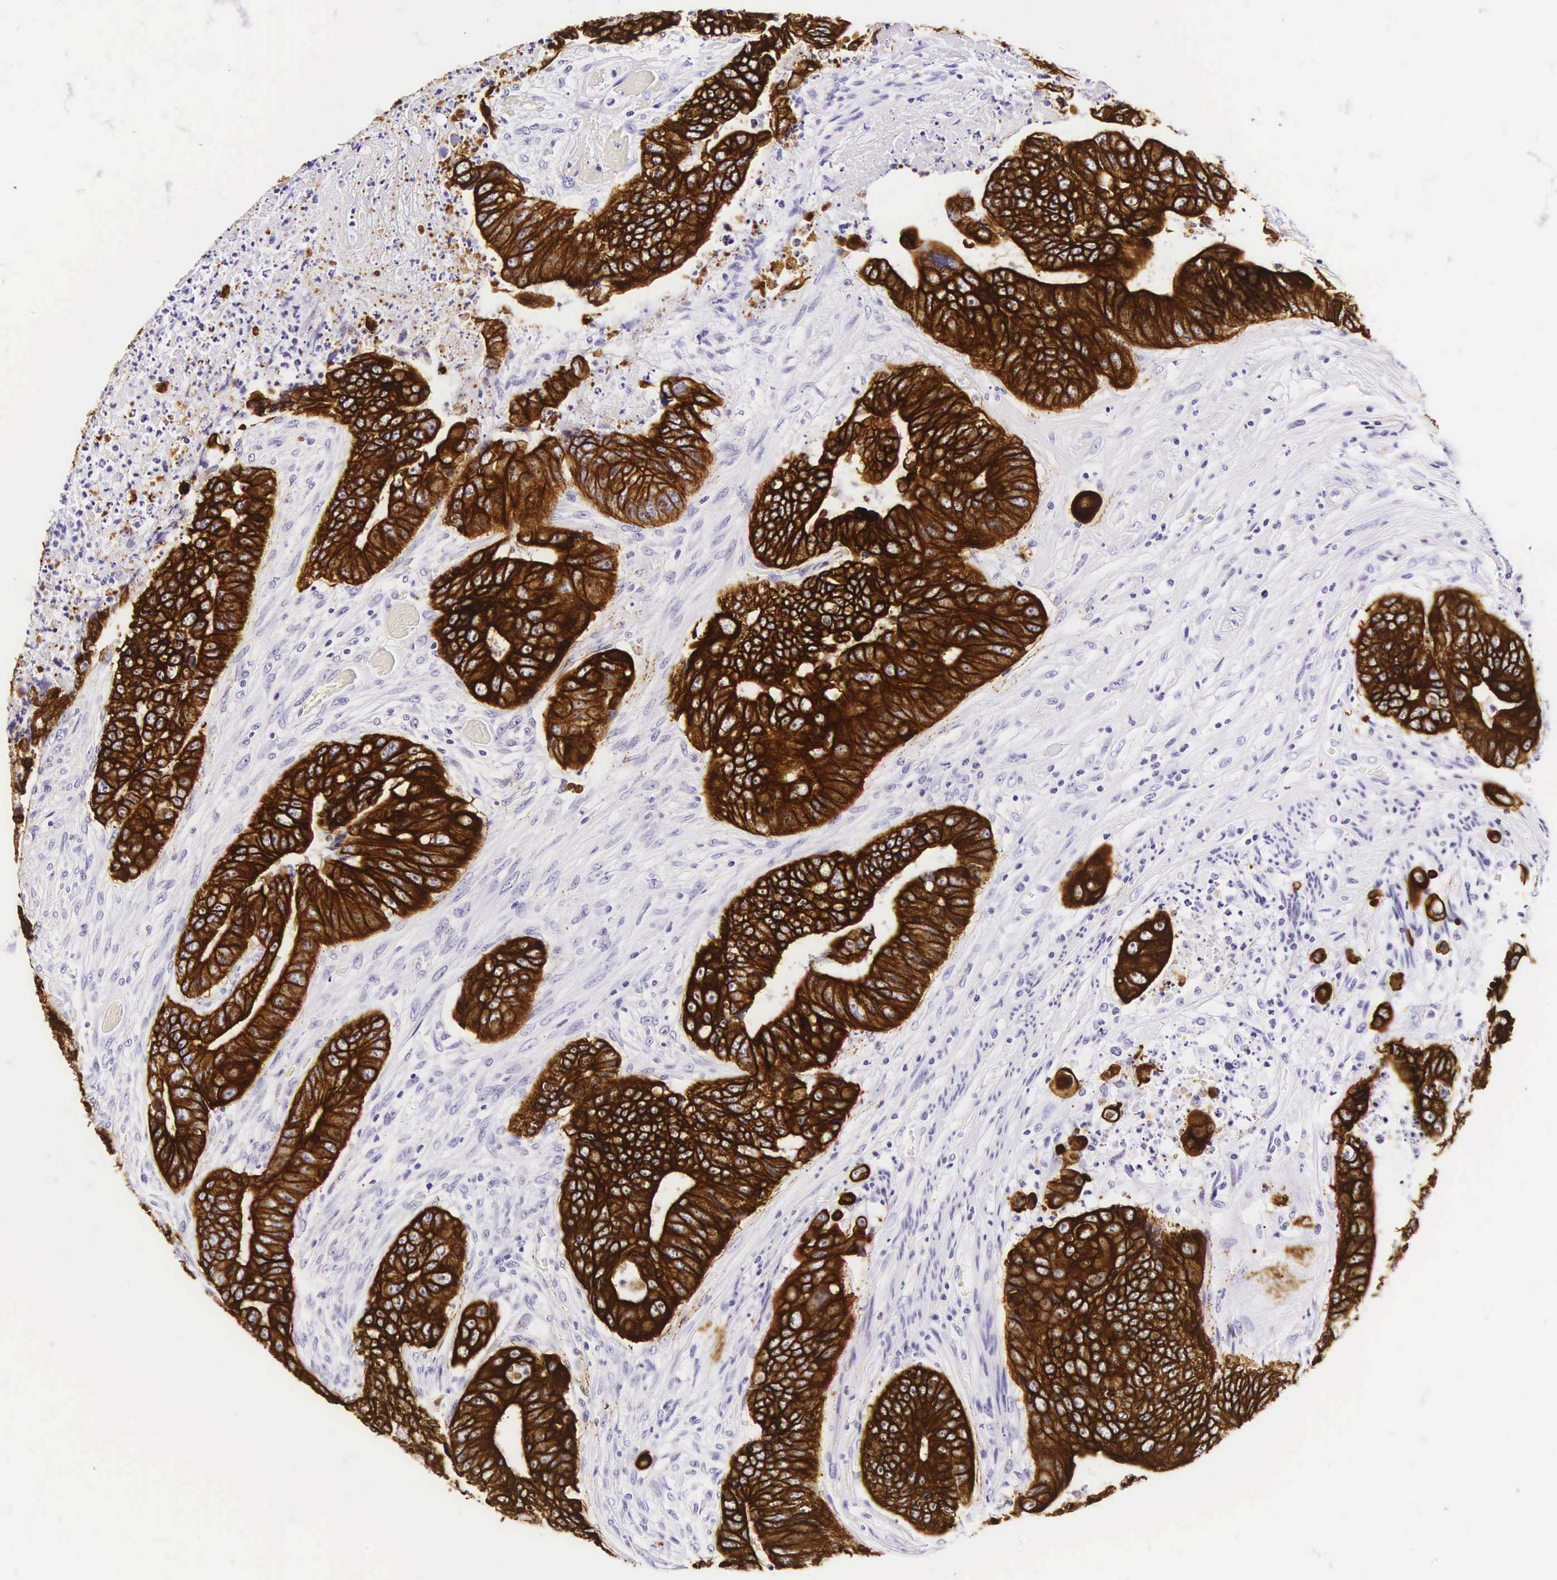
{"staining": {"intensity": "strong", "quantity": ">75%", "location": "cytoplasmic/membranous"}, "tissue": "colorectal cancer", "cell_type": "Tumor cells", "image_type": "cancer", "snomed": [{"axis": "morphology", "description": "Adenocarcinoma, NOS"}, {"axis": "topography", "description": "Rectum"}], "caption": "Tumor cells display high levels of strong cytoplasmic/membranous staining in approximately >75% of cells in colorectal adenocarcinoma.", "gene": "KRT18", "patient": {"sex": "female", "age": 65}}